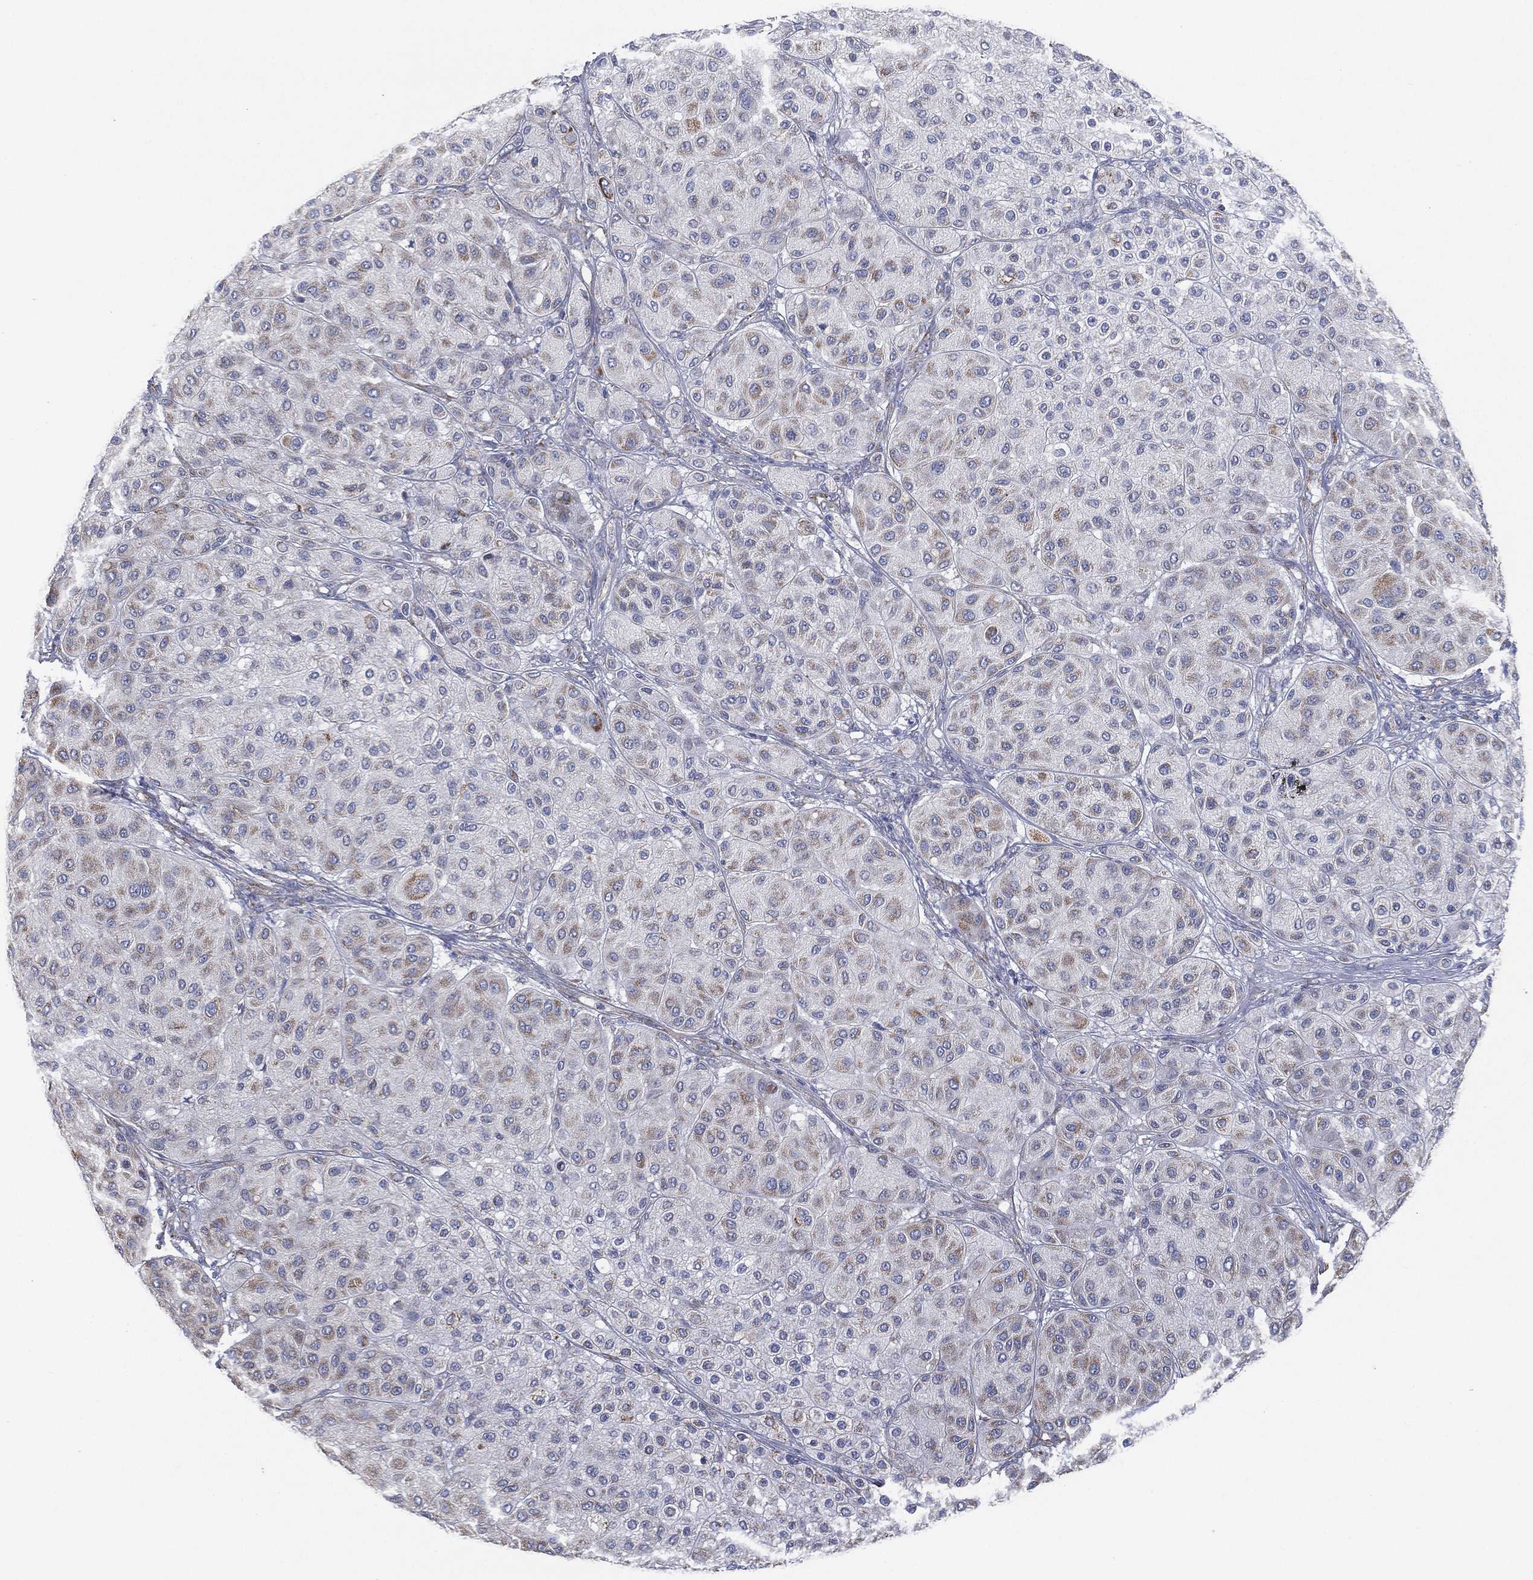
{"staining": {"intensity": "weak", "quantity": "25%-75%", "location": "cytoplasmic/membranous"}, "tissue": "melanoma", "cell_type": "Tumor cells", "image_type": "cancer", "snomed": [{"axis": "morphology", "description": "Malignant melanoma, Metastatic site"}, {"axis": "topography", "description": "Smooth muscle"}], "caption": "Human malignant melanoma (metastatic site) stained with a protein marker shows weak staining in tumor cells.", "gene": "INA", "patient": {"sex": "male", "age": 41}}